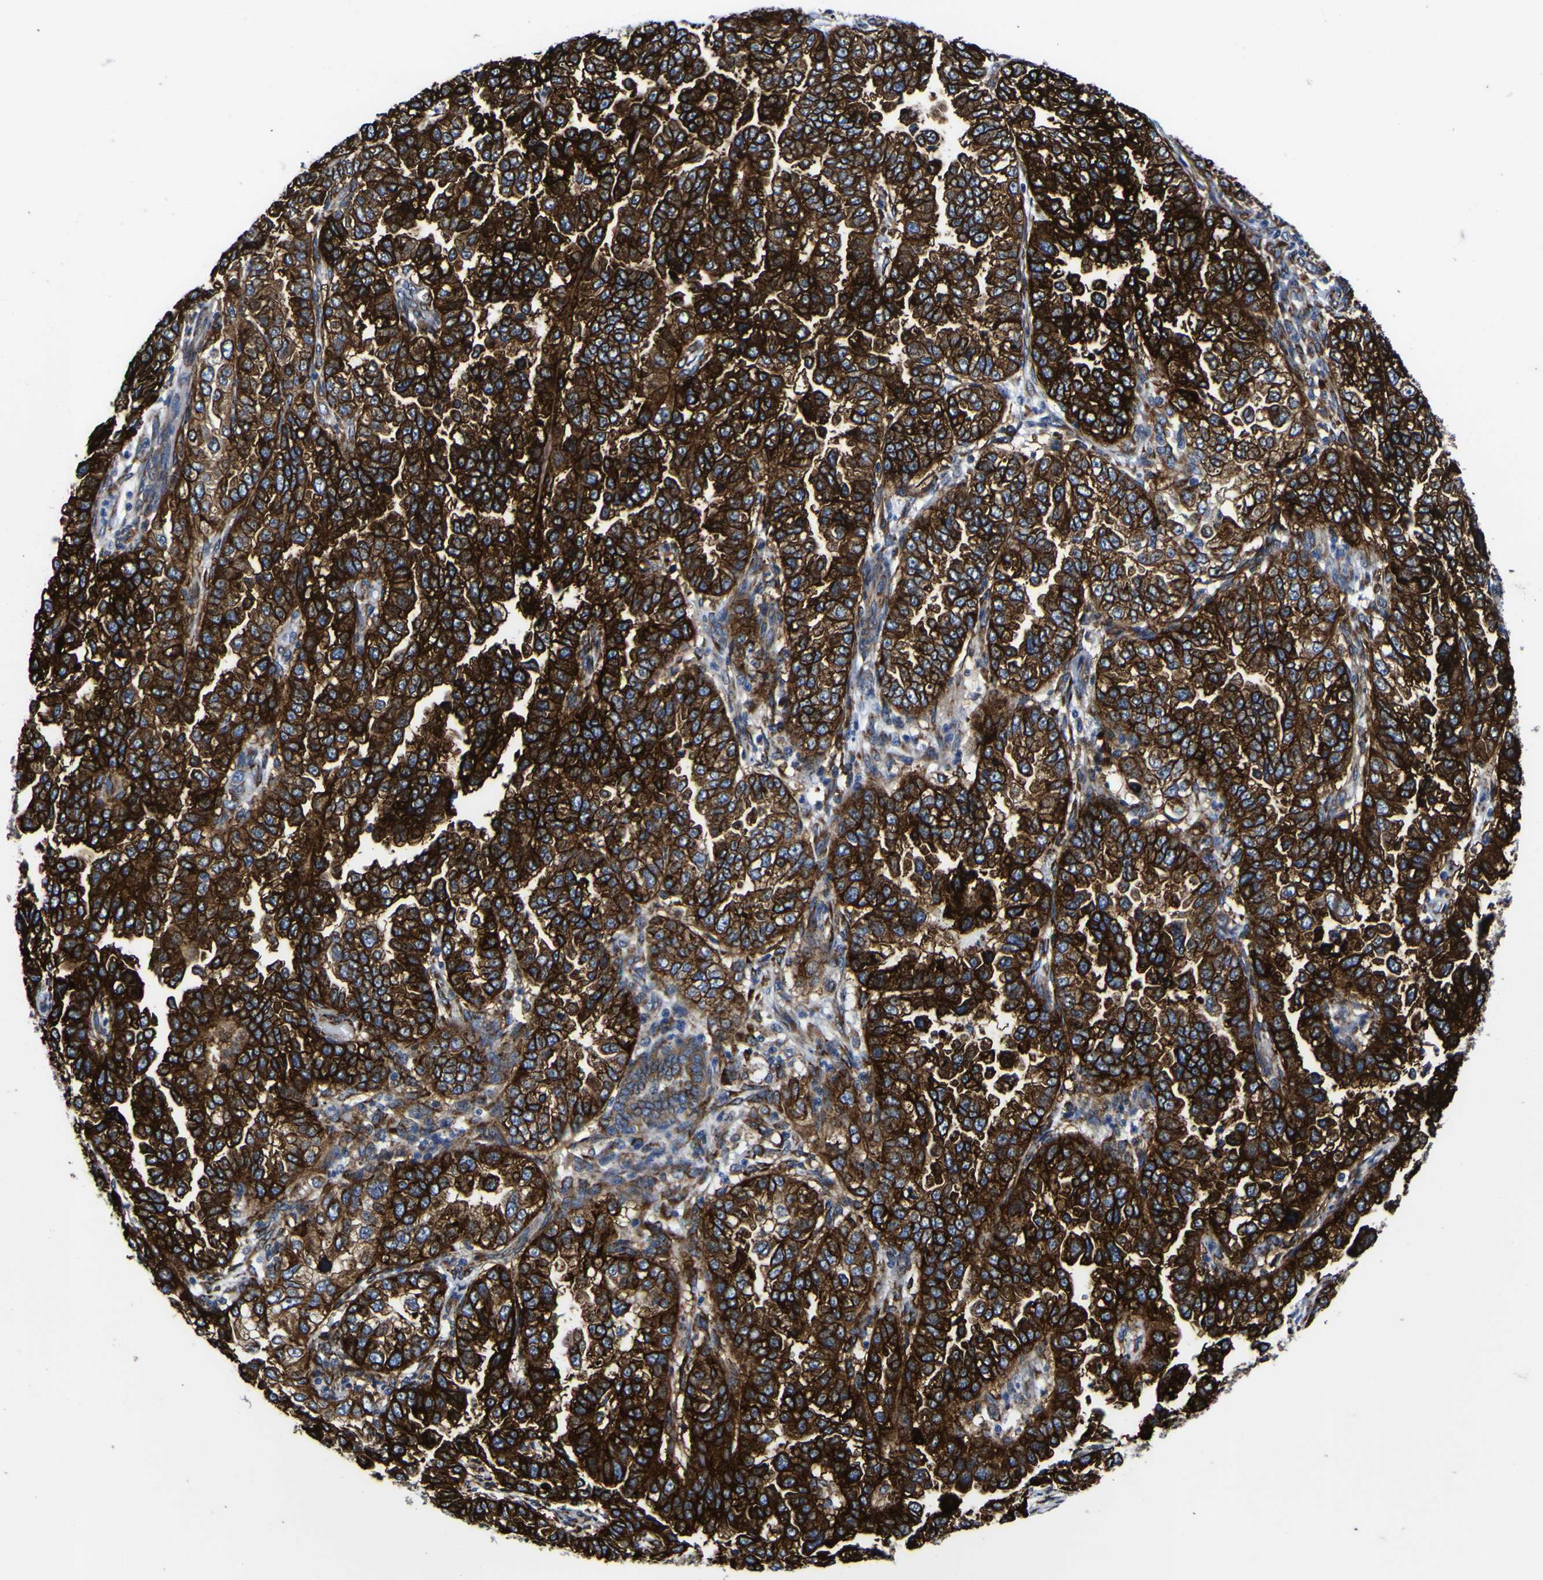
{"staining": {"intensity": "strong", "quantity": ">75%", "location": "cytoplasmic/membranous"}, "tissue": "endometrial cancer", "cell_type": "Tumor cells", "image_type": "cancer", "snomed": [{"axis": "morphology", "description": "Adenocarcinoma, NOS"}, {"axis": "topography", "description": "Endometrium"}], "caption": "Immunohistochemistry (IHC) (DAB (3,3'-diaminobenzidine)) staining of human endometrial cancer reveals strong cytoplasmic/membranous protein expression in about >75% of tumor cells. Nuclei are stained in blue.", "gene": "SCD", "patient": {"sex": "female", "age": 85}}